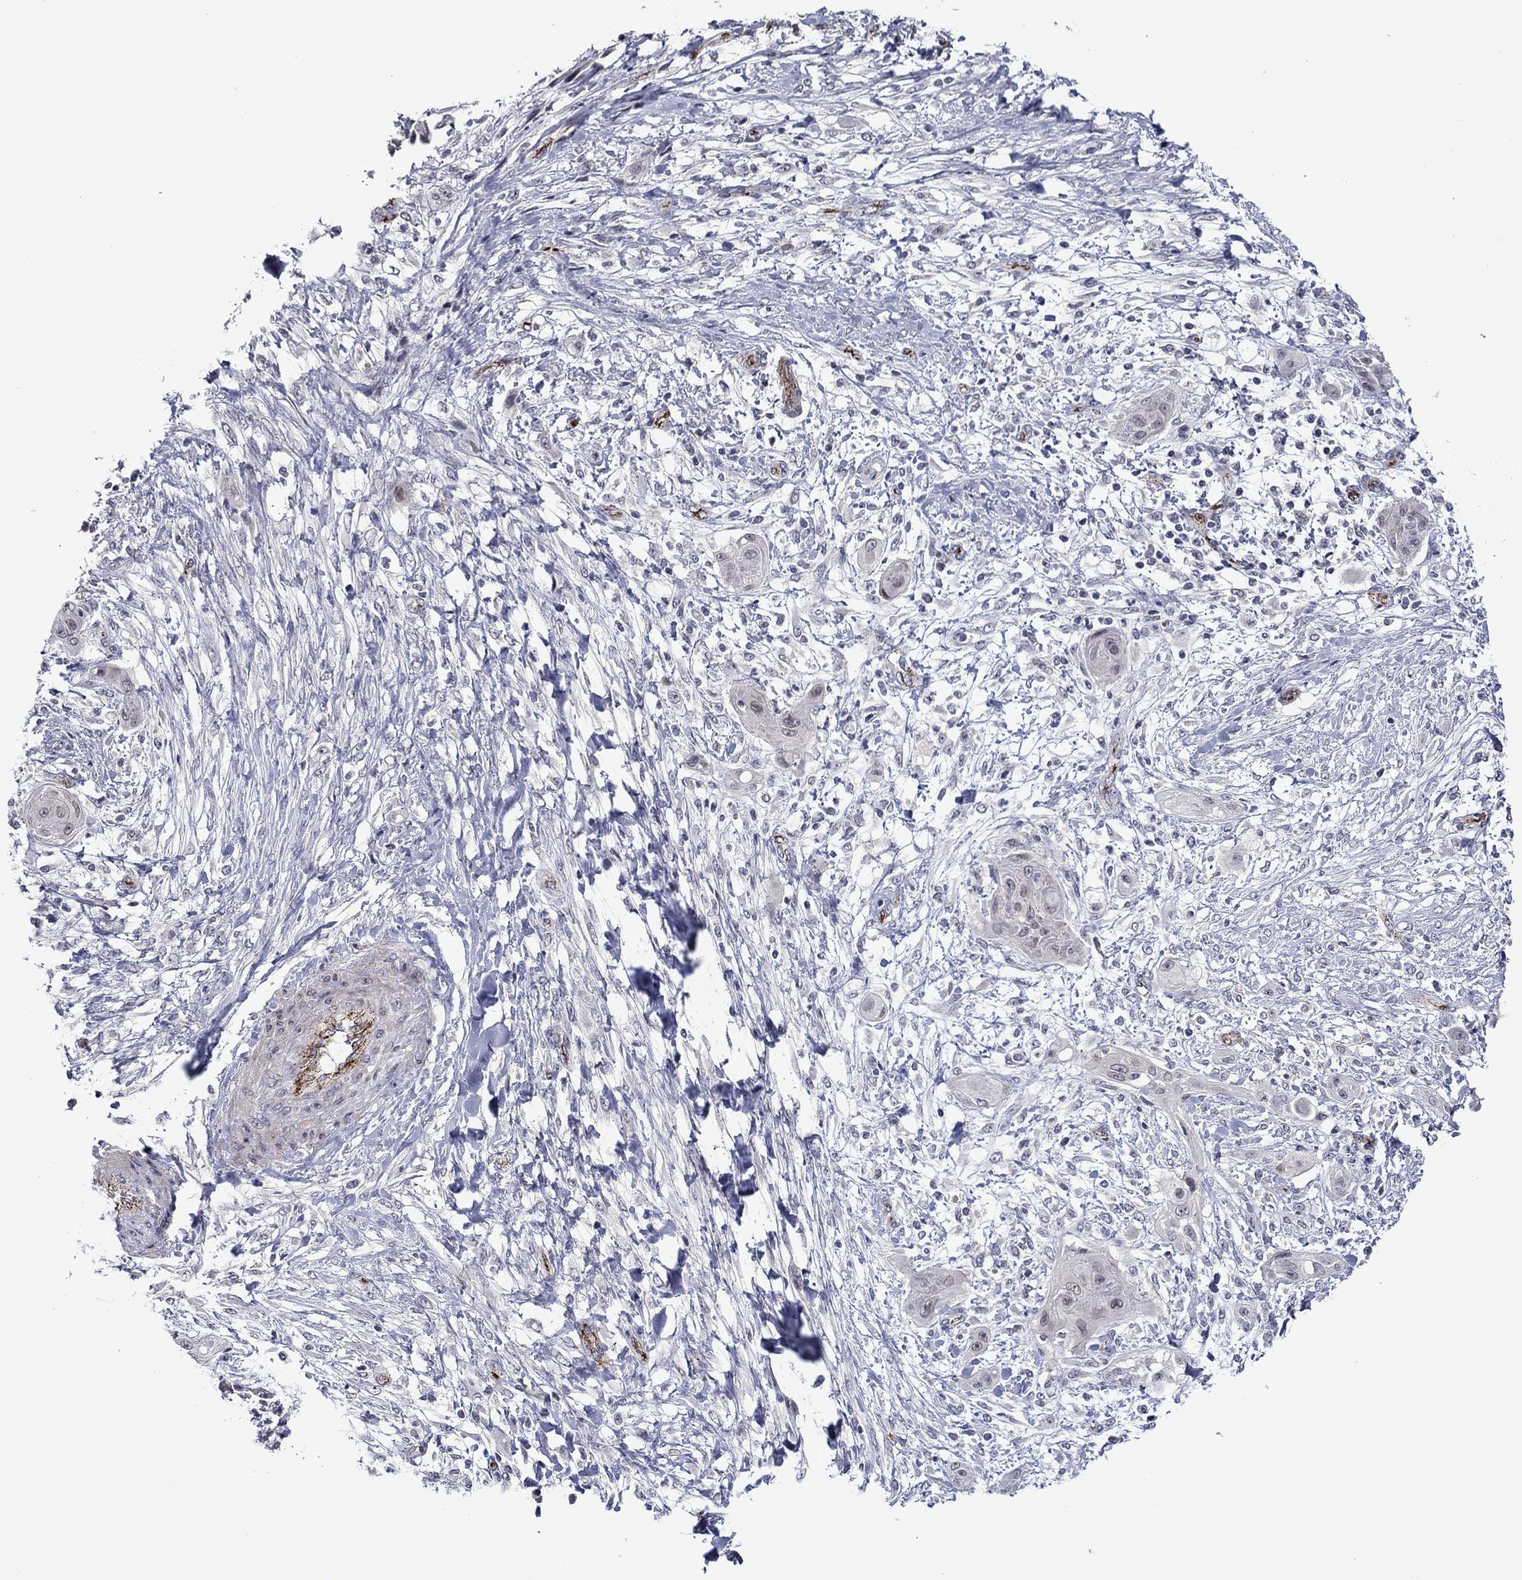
{"staining": {"intensity": "negative", "quantity": "none", "location": "none"}, "tissue": "skin cancer", "cell_type": "Tumor cells", "image_type": "cancer", "snomed": [{"axis": "morphology", "description": "Squamous cell carcinoma, NOS"}, {"axis": "topography", "description": "Skin"}], "caption": "The IHC micrograph has no significant positivity in tumor cells of skin cancer (squamous cell carcinoma) tissue.", "gene": "SLITRK1", "patient": {"sex": "male", "age": 62}}